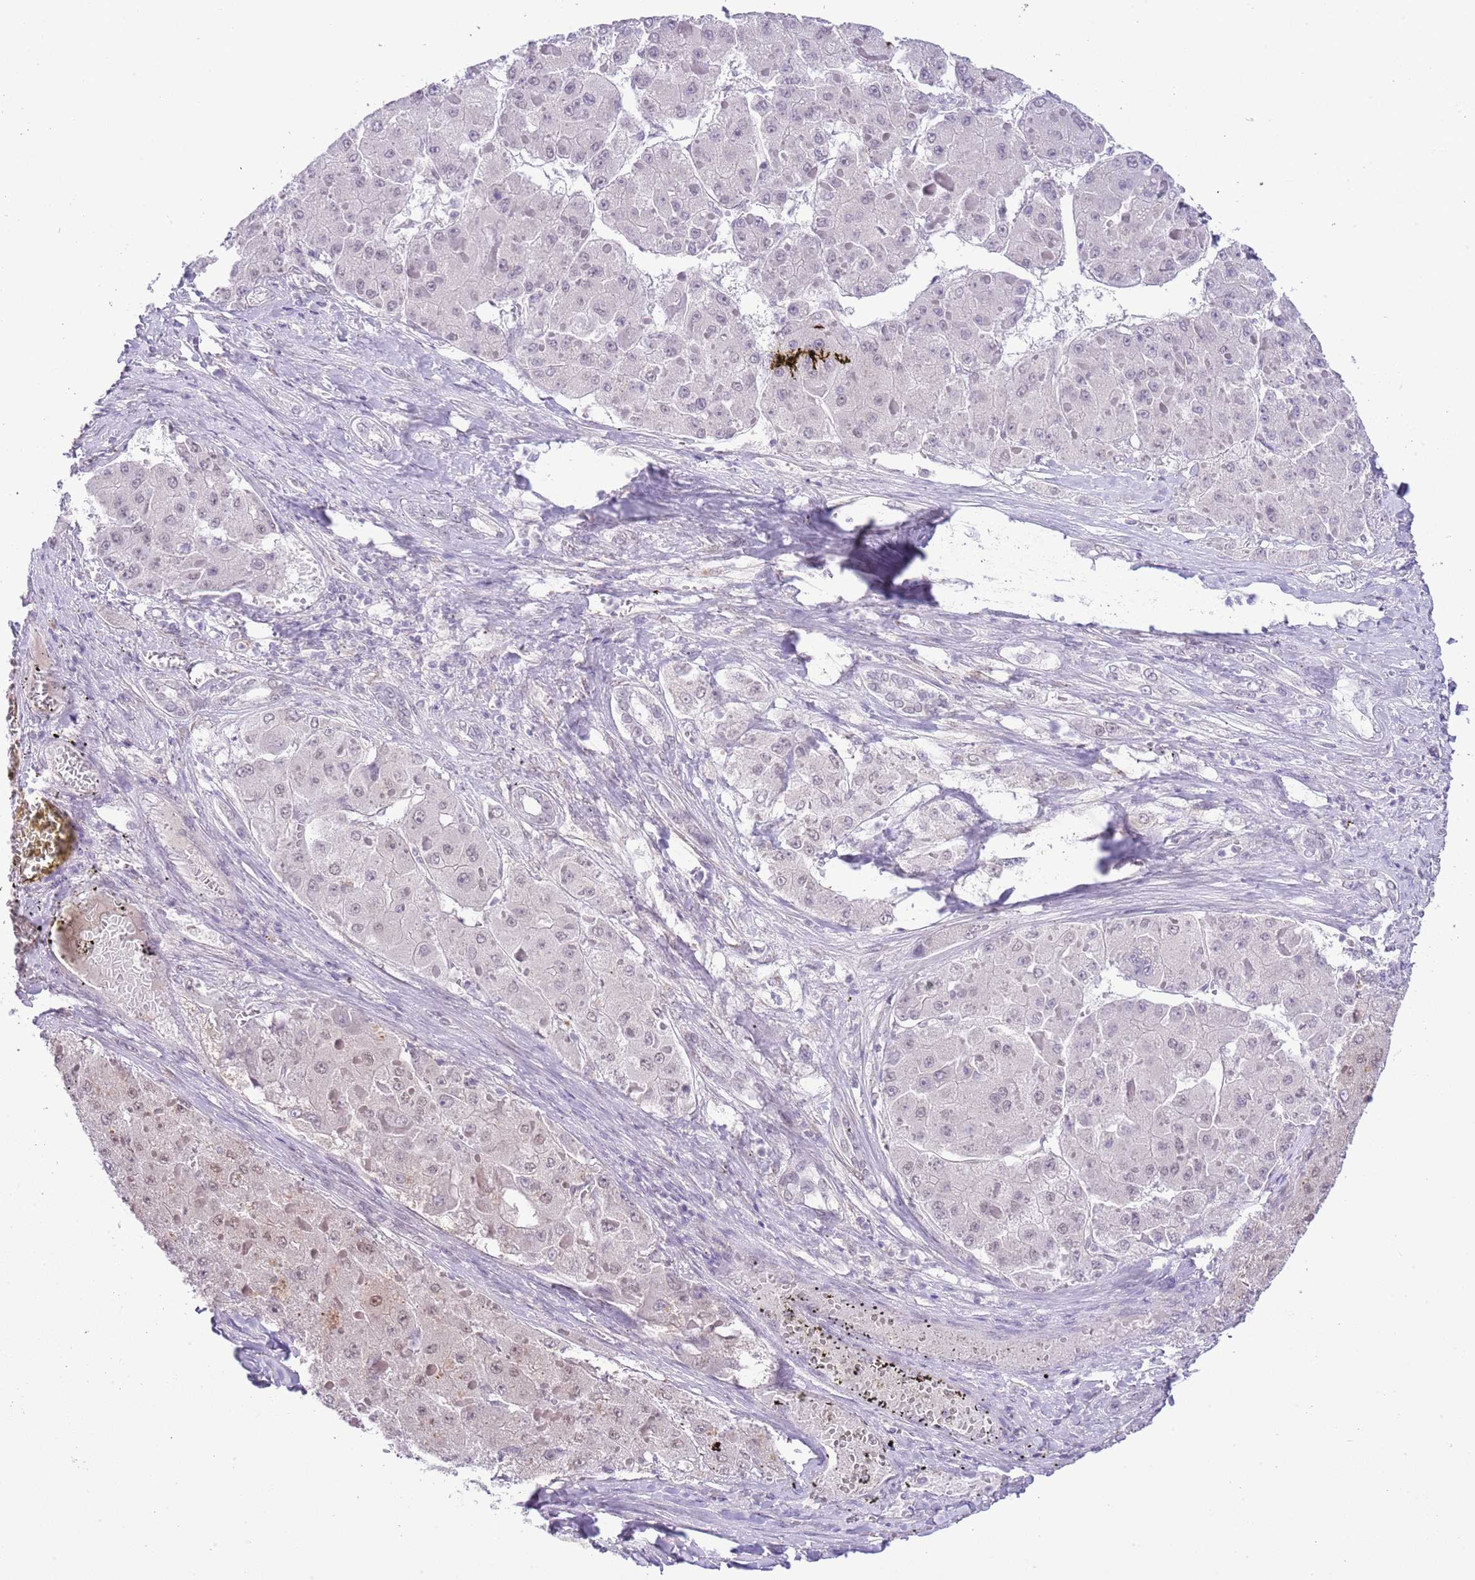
{"staining": {"intensity": "negative", "quantity": "none", "location": "none"}, "tissue": "liver cancer", "cell_type": "Tumor cells", "image_type": "cancer", "snomed": [{"axis": "morphology", "description": "Carcinoma, Hepatocellular, NOS"}, {"axis": "topography", "description": "Liver"}], "caption": "DAB (3,3'-diaminobenzidine) immunohistochemical staining of human liver hepatocellular carcinoma shows no significant expression in tumor cells. Brightfield microscopy of IHC stained with DAB (brown) and hematoxylin (blue), captured at high magnification.", "gene": "MIDN", "patient": {"sex": "female", "age": 73}}